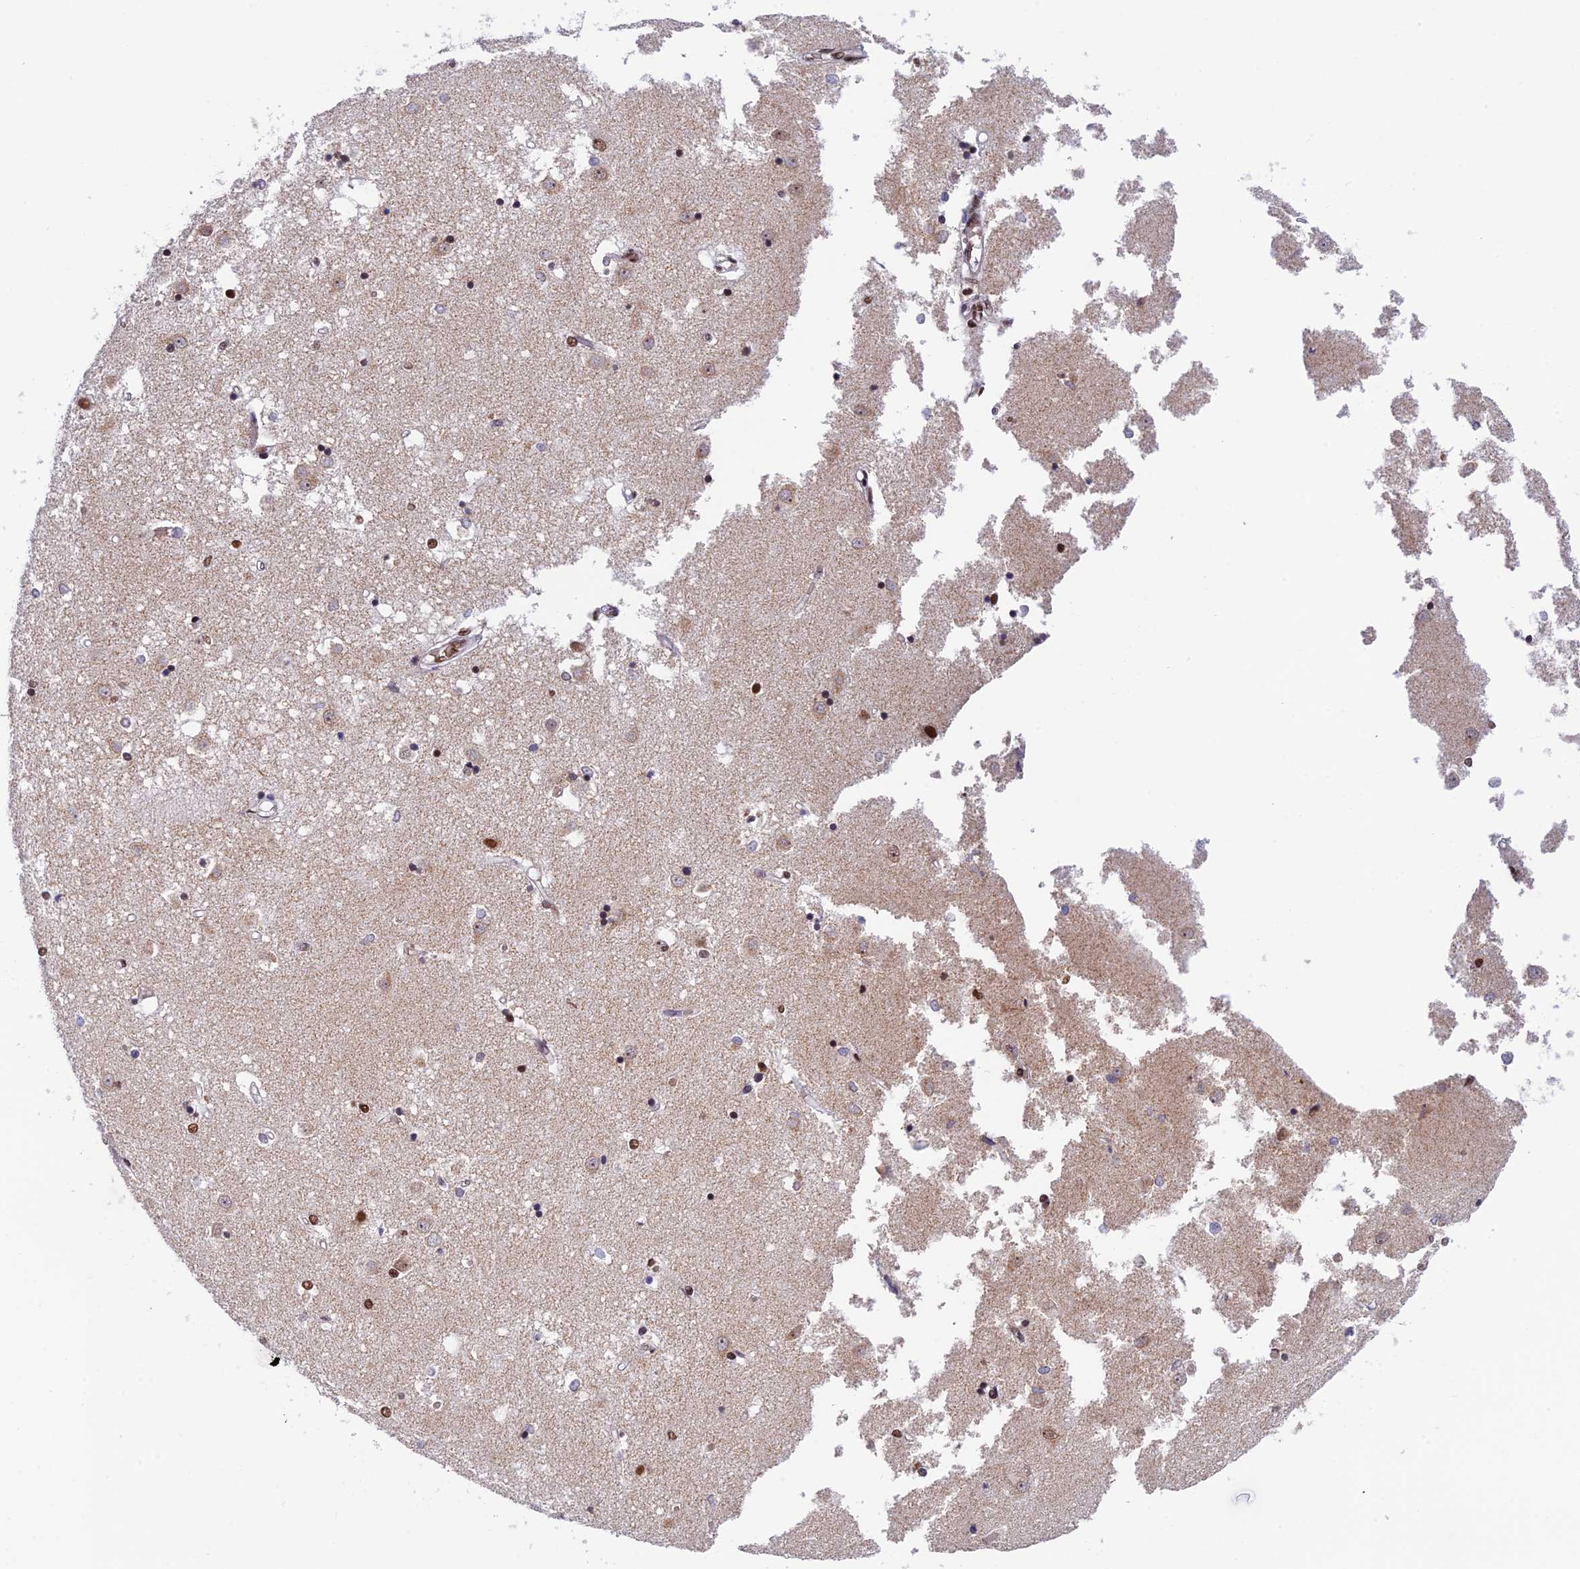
{"staining": {"intensity": "moderate", "quantity": "25%-75%", "location": "nuclear"}, "tissue": "caudate", "cell_type": "Glial cells", "image_type": "normal", "snomed": [{"axis": "morphology", "description": "Normal tissue, NOS"}, {"axis": "topography", "description": "Lateral ventricle wall"}], "caption": "Brown immunohistochemical staining in unremarkable caudate demonstrates moderate nuclear positivity in approximately 25%-75% of glial cells. (DAB = brown stain, brightfield microscopy at high magnification).", "gene": "EEF1AKMT3", "patient": {"sex": "male", "age": 45}}